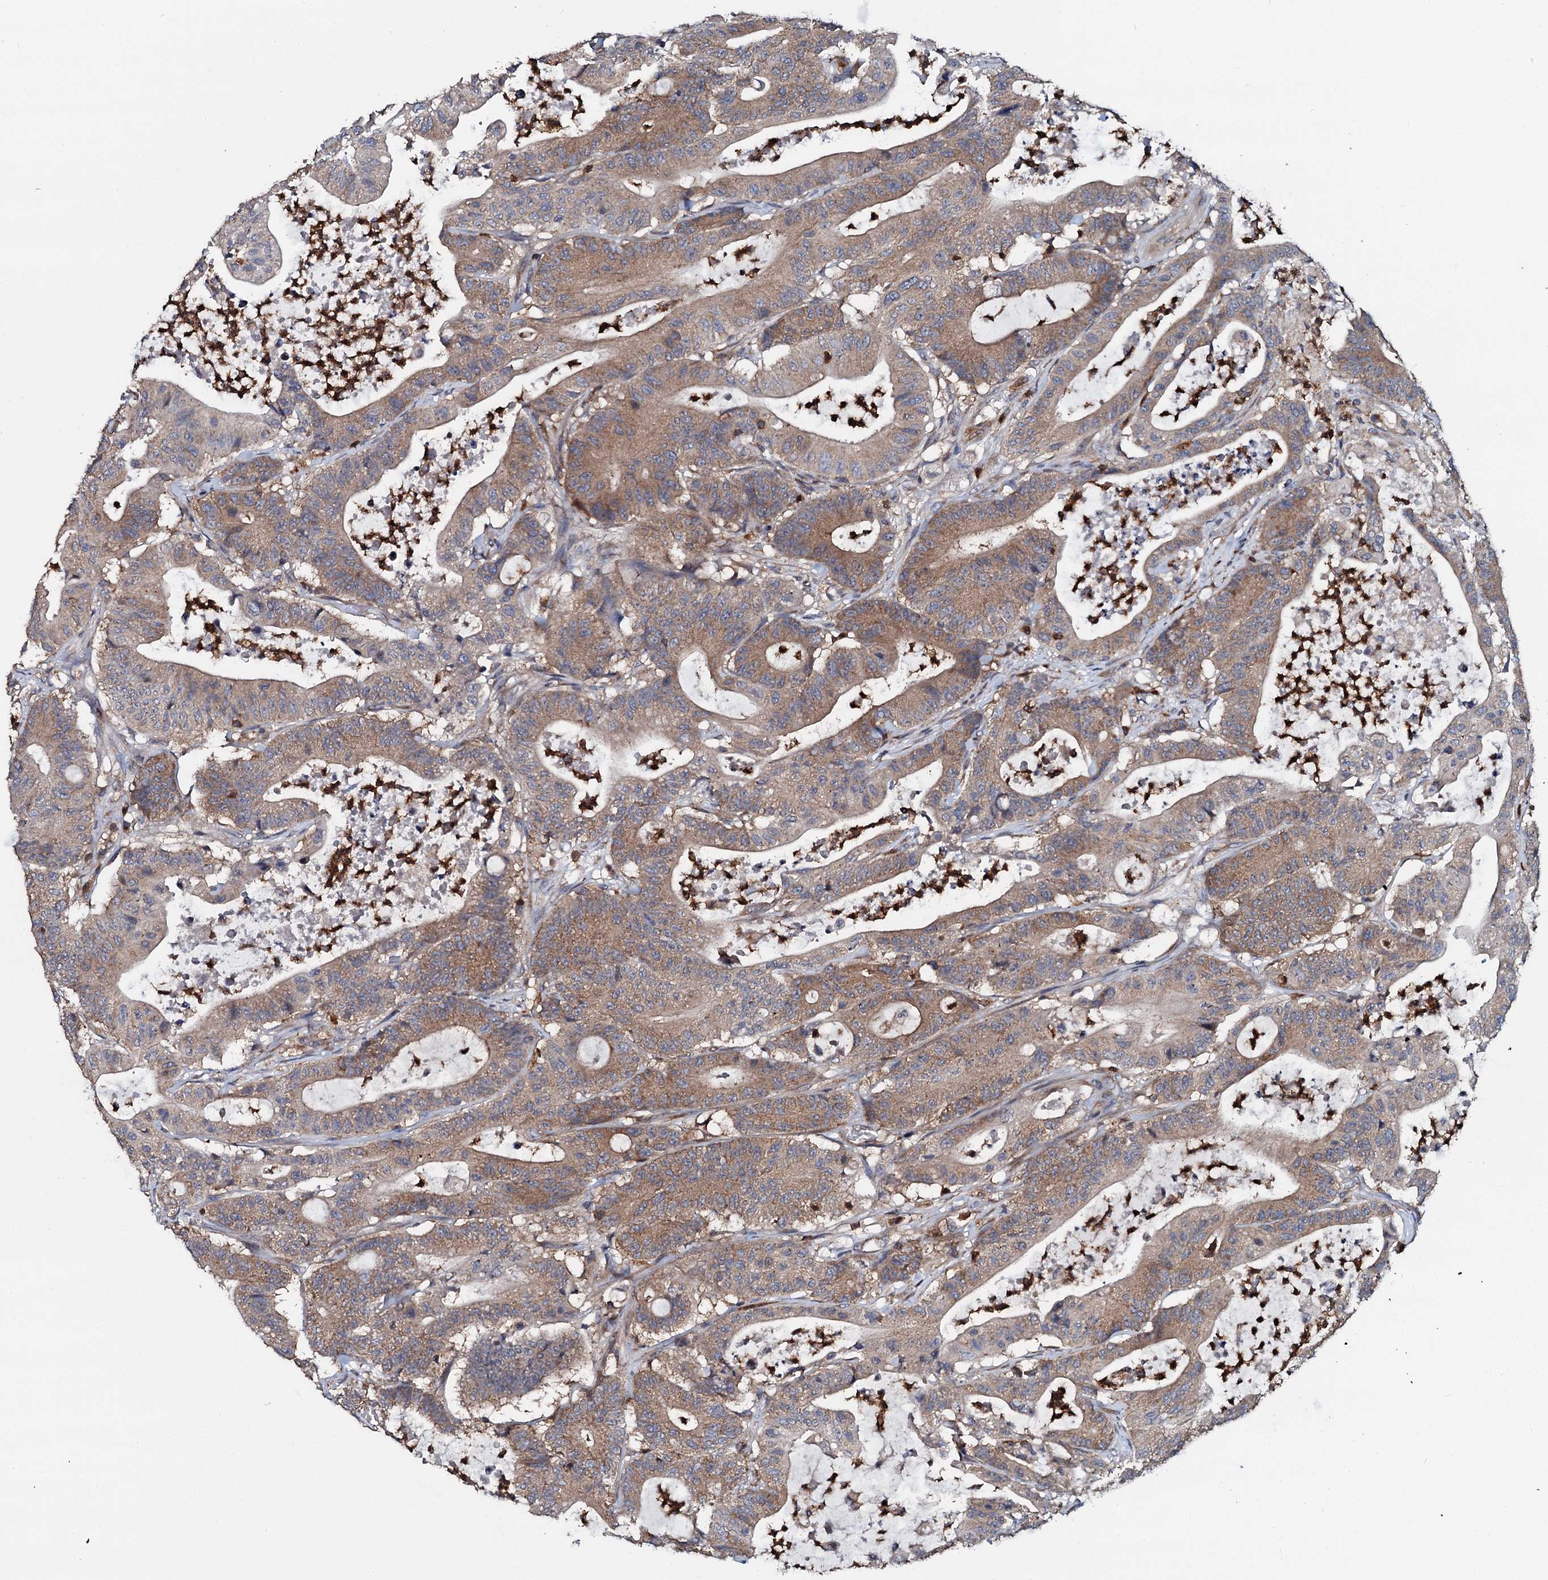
{"staining": {"intensity": "moderate", "quantity": ">75%", "location": "cytoplasmic/membranous"}, "tissue": "colorectal cancer", "cell_type": "Tumor cells", "image_type": "cancer", "snomed": [{"axis": "morphology", "description": "Adenocarcinoma, NOS"}, {"axis": "topography", "description": "Colon"}], "caption": "Immunohistochemical staining of human adenocarcinoma (colorectal) displays medium levels of moderate cytoplasmic/membranous protein staining in approximately >75% of tumor cells.", "gene": "GRK2", "patient": {"sex": "female", "age": 84}}